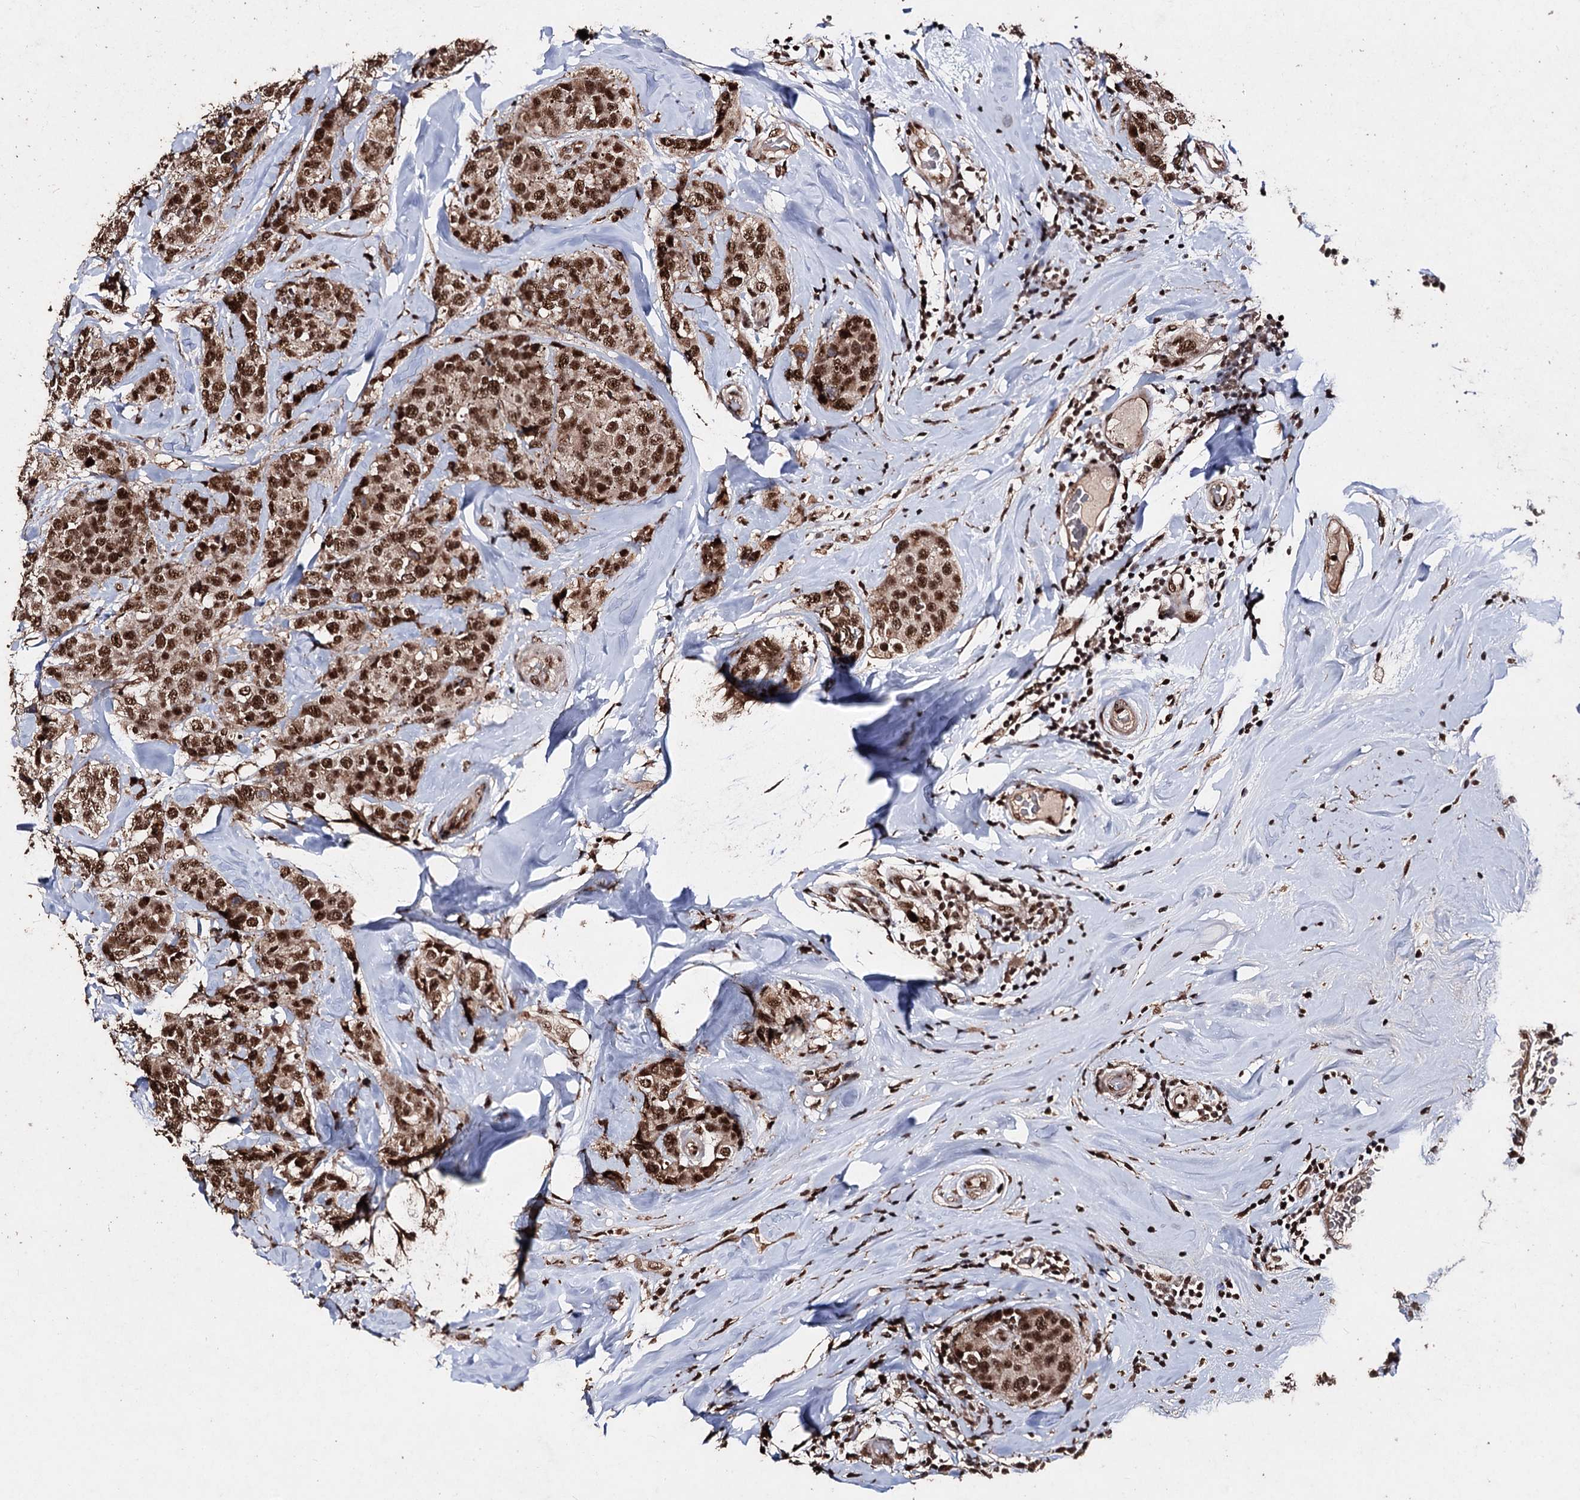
{"staining": {"intensity": "strong", "quantity": ">75%", "location": "nuclear"}, "tissue": "breast cancer", "cell_type": "Tumor cells", "image_type": "cancer", "snomed": [{"axis": "morphology", "description": "Lobular carcinoma"}, {"axis": "topography", "description": "Breast"}], "caption": "Lobular carcinoma (breast) stained with a brown dye displays strong nuclear positive staining in approximately >75% of tumor cells.", "gene": "U2SURP", "patient": {"sex": "female", "age": 59}}